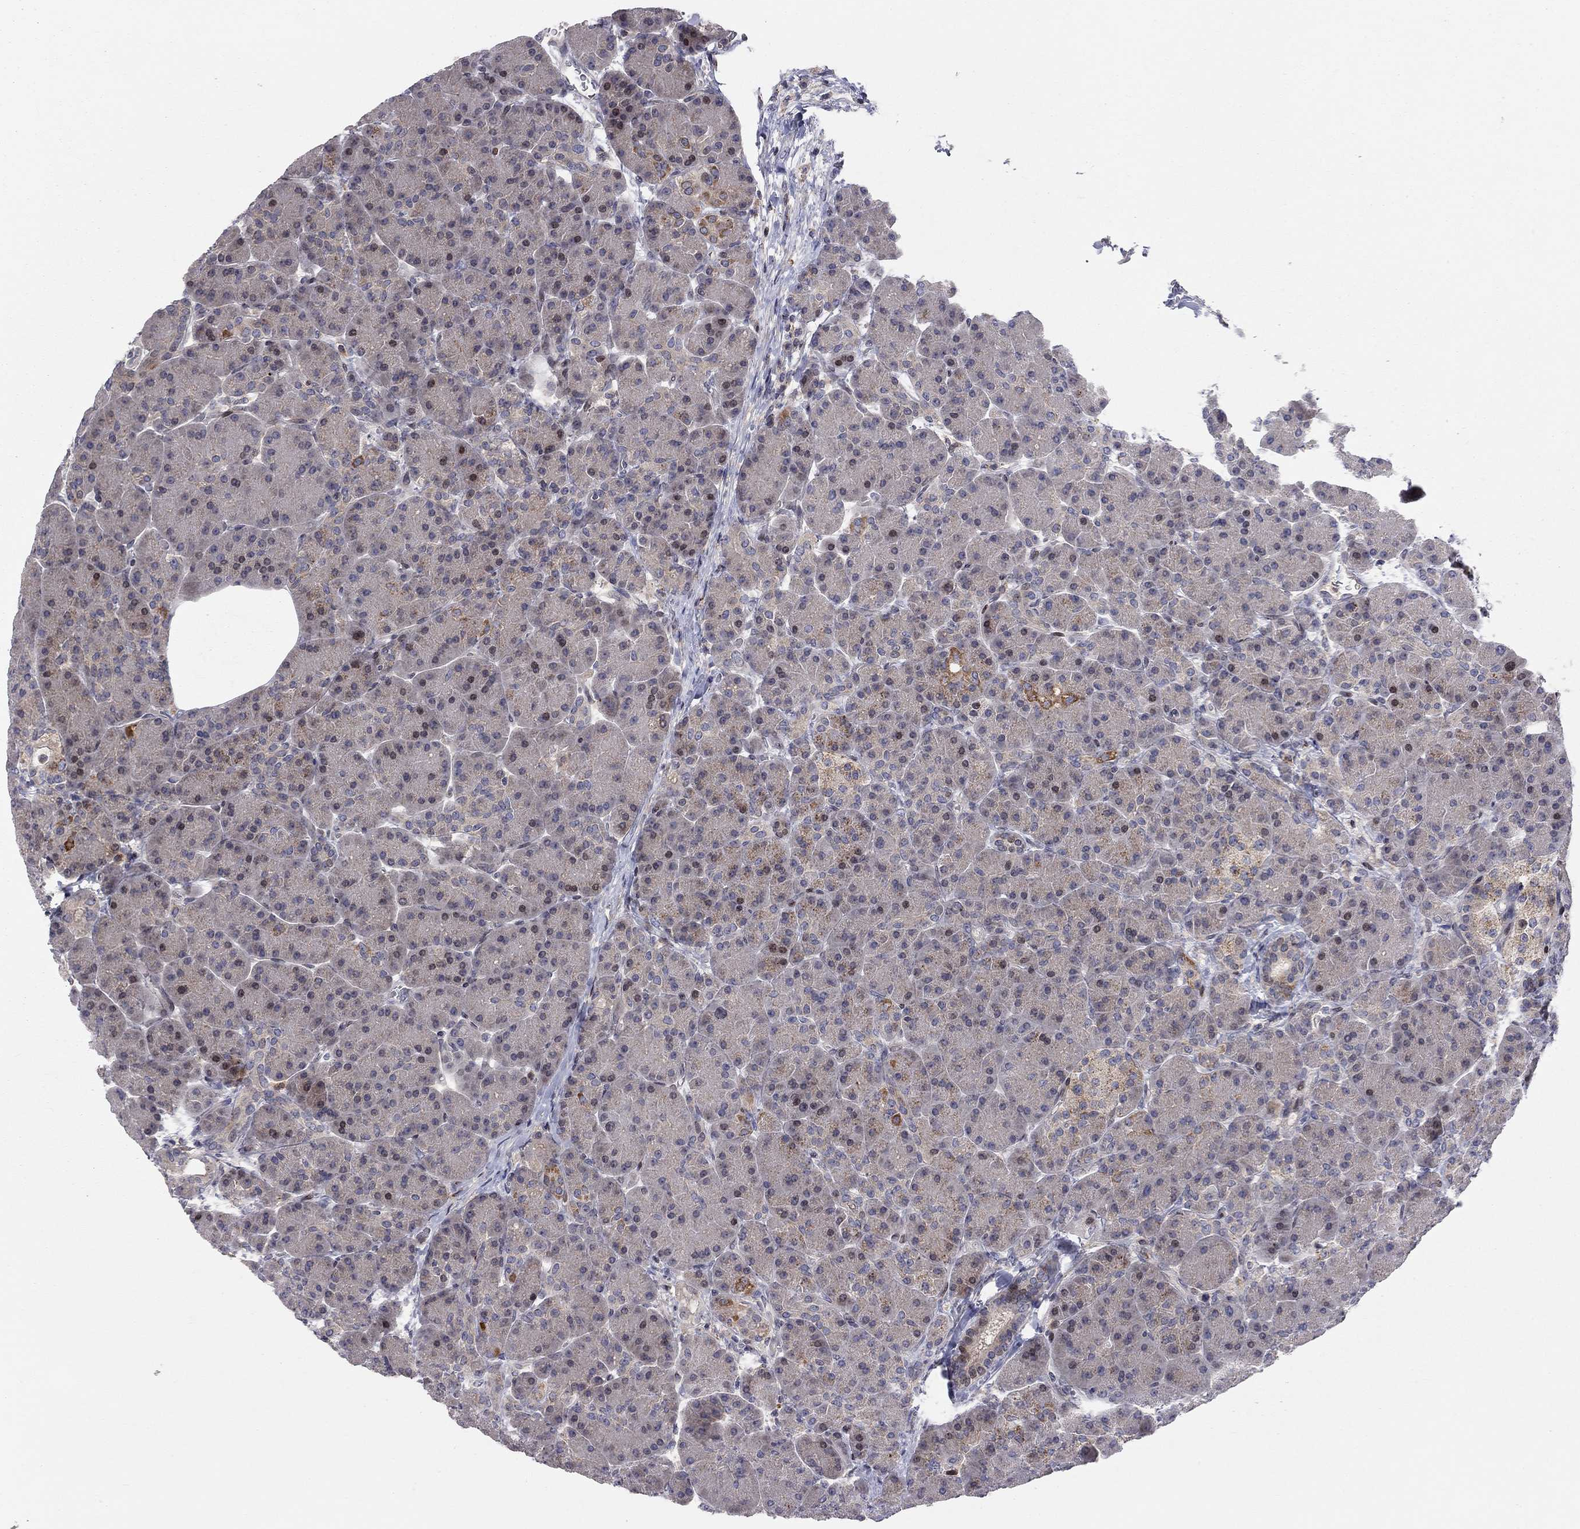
{"staining": {"intensity": "moderate", "quantity": "25%-75%", "location": "cytoplasmic/membranous"}, "tissue": "pancreas", "cell_type": "Exocrine glandular cells", "image_type": "normal", "snomed": [{"axis": "morphology", "description": "Normal tissue, NOS"}, {"axis": "topography", "description": "Pancreas"}], "caption": "IHC micrograph of normal pancreas: human pancreas stained using immunohistochemistry (IHC) shows medium levels of moderate protein expression localized specifically in the cytoplasmic/membranous of exocrine glandular cells, appearing as a cytoplasmic/membranous brown color.", "gene": "ERN2", "patient": {"sex": "female", "age": 63}}